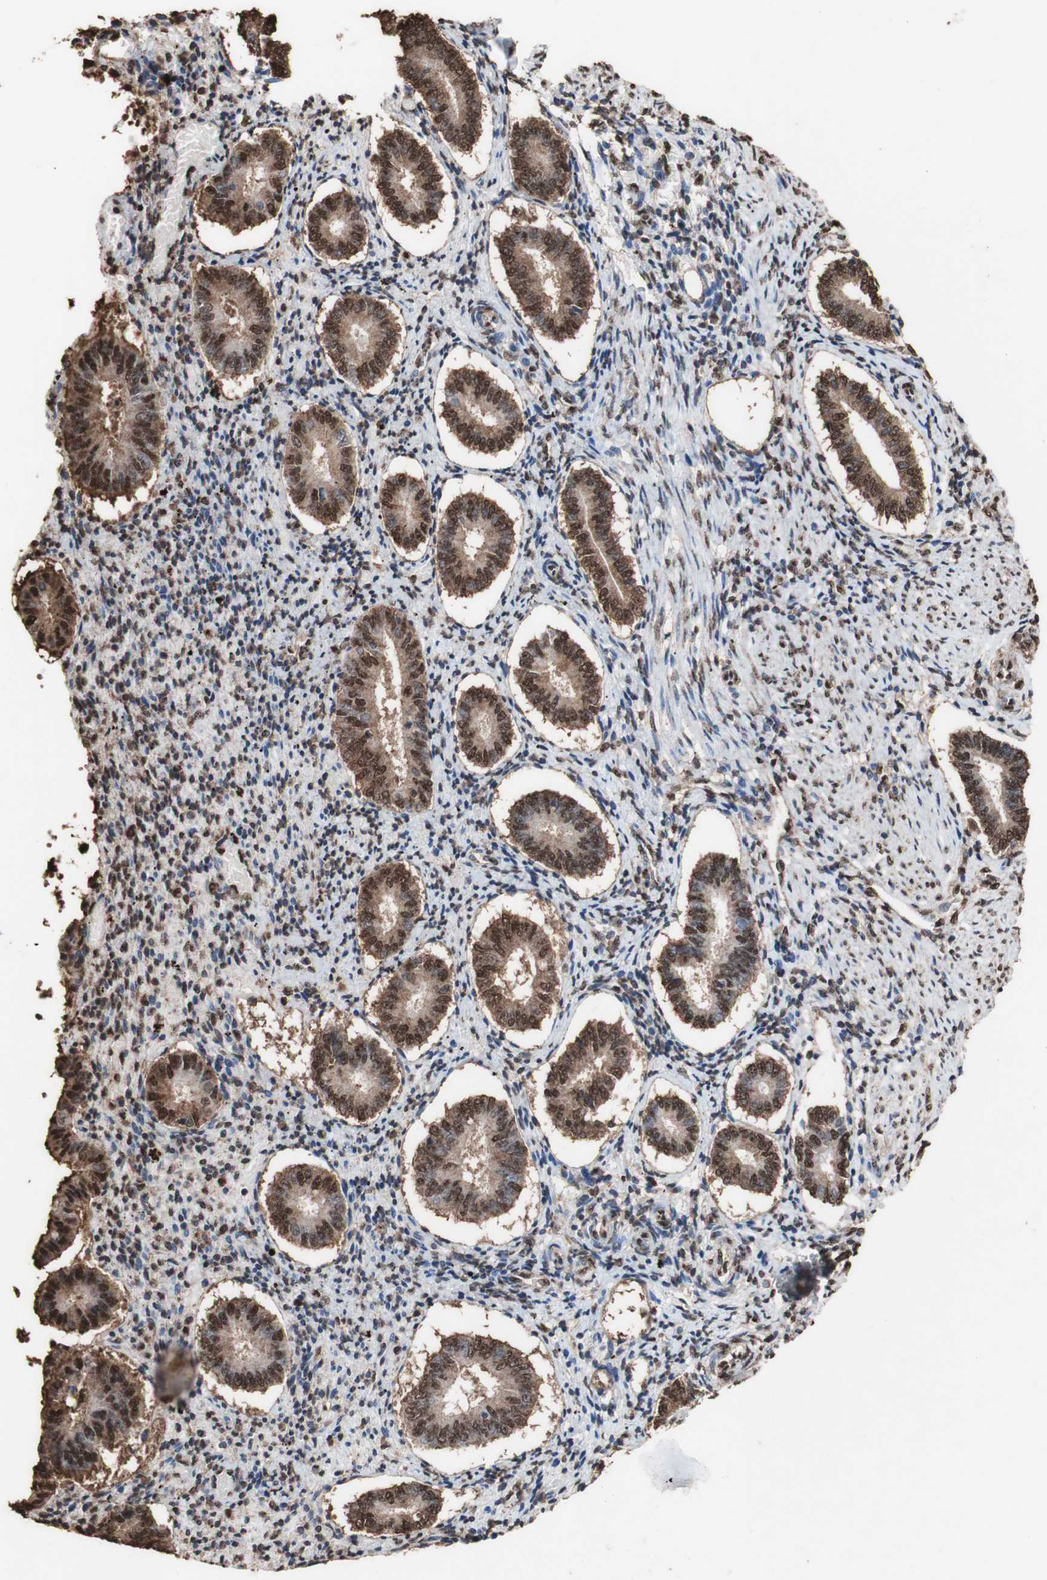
{"staining": {"intensity": "strong", "quantity": ">75%", "location": "cytoplasmic/membranous,nuclear"}, "tissue": "endometrium", "cell_type": "Cells in endometrial stroma", "image_type": "normal", "snomed": [{"axis": "morphology", "description": "Normal tissue, NOS"}, {"axis": "topography", "description": "Endometrium"}], "caption": "IHC staining of unremarkable endometrium, which exhibits high levels of strong cytoplasmic/membranous,nuclear staining in about >75% of cells in endometrial stroma indicating strong cytoplasmic/membranous,nuclear protein positivity. The staining was performed using DAB (3,3'-diaminobenzidine) (brown) for protein detection and nuclei were counterstained in hematoxylin (blue).", "gene": "PIDD1", "patient": {"sex": "female", "age": 42}}